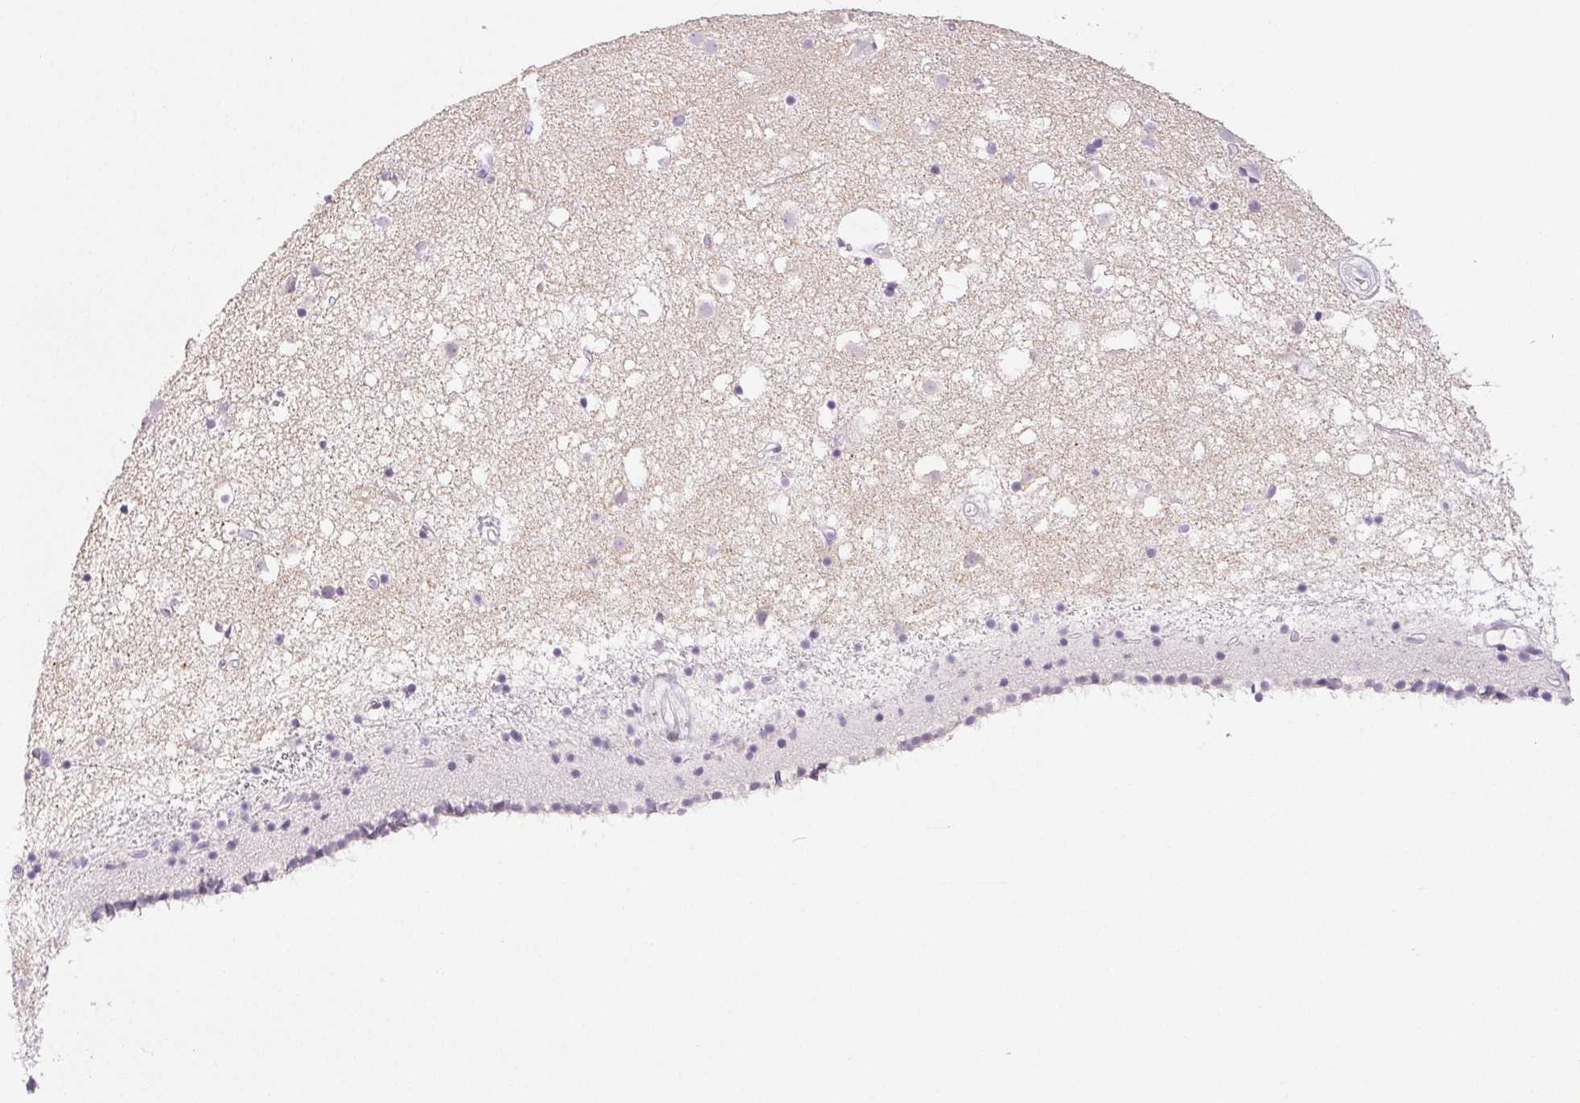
{"staining": {"intensity": "negative", "quantity": "none", "location": "none"}, "tissue": "caudate", "cell_type": "Glial cells", "image_type": "normal", "snomed": [{"axis": "morphology", "description": "Normal tissue, NOS"}, {"axis": "topography", "description": "Lateral ventricle wall"}], "caption": "Immunohistochemistry micrograph of normal human caudate stained for a protein (brown), which displays no staining in glial cells.", "gene": "COL7A1", "patient": {"sex": "female", "age": 71}}